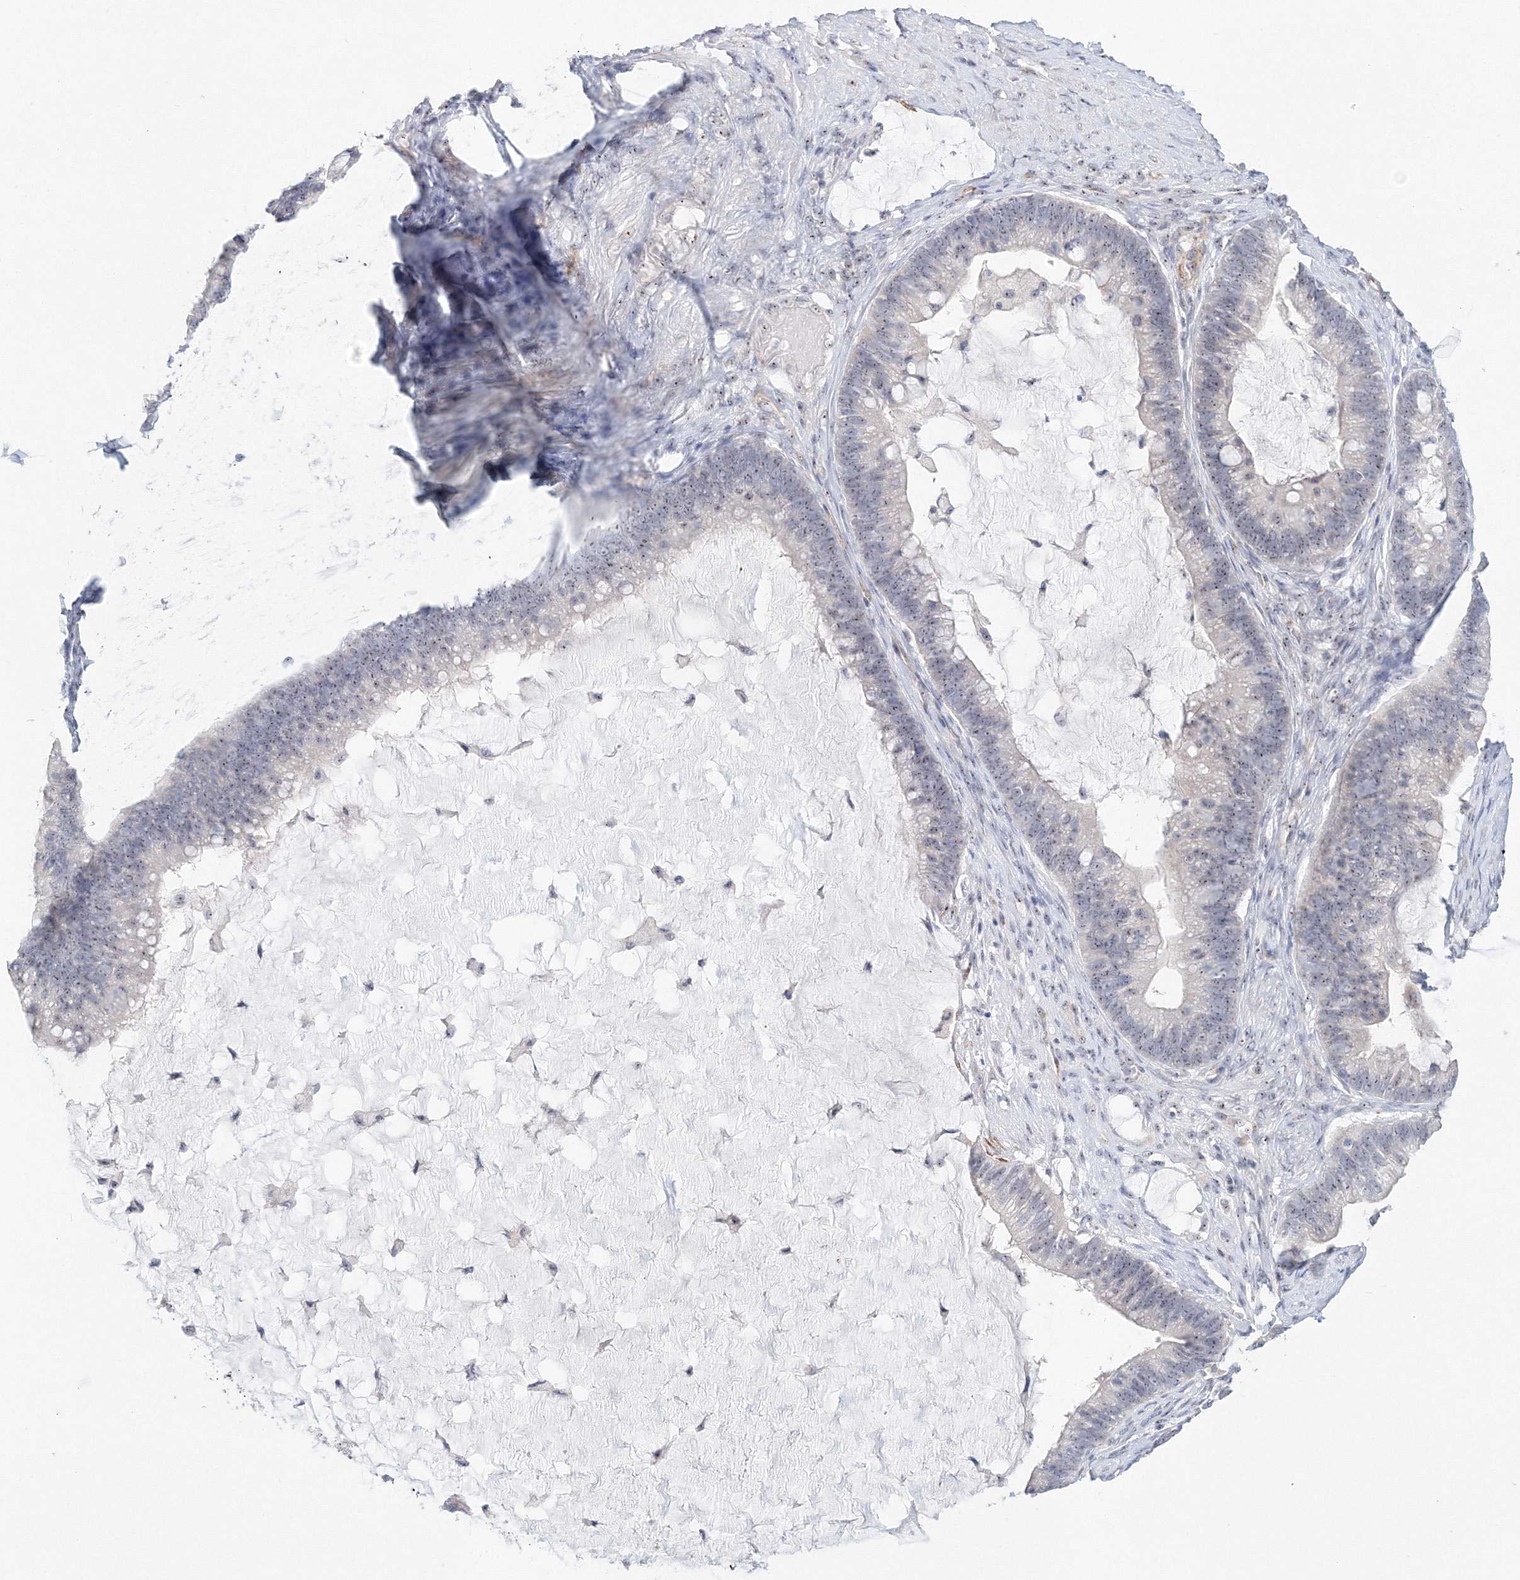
{"staining": {"intensity": "weak", "quantity": "25%-75%", "location": "nuclear"}, "tissue": "ovarian cancer", "cell_type": "Tumor cells", "image_type": "cancer", "snomed": [{"axis": "morphology", "description": "Cystadenocarcinoma, mucinous, NOS"}, {"axis": "topography", "description": "Ovary"}], "caption": "Immunohistochemistry micrograph of neoplastic tissue: ovarian cancer stained using IHC displays low levels of weak protein expression localized specifically in the nuclear of tumor cells, appearing as a nuclear brown color.", "gene": "SIRT7", "patient": {"sex": "female", "age": 61}}